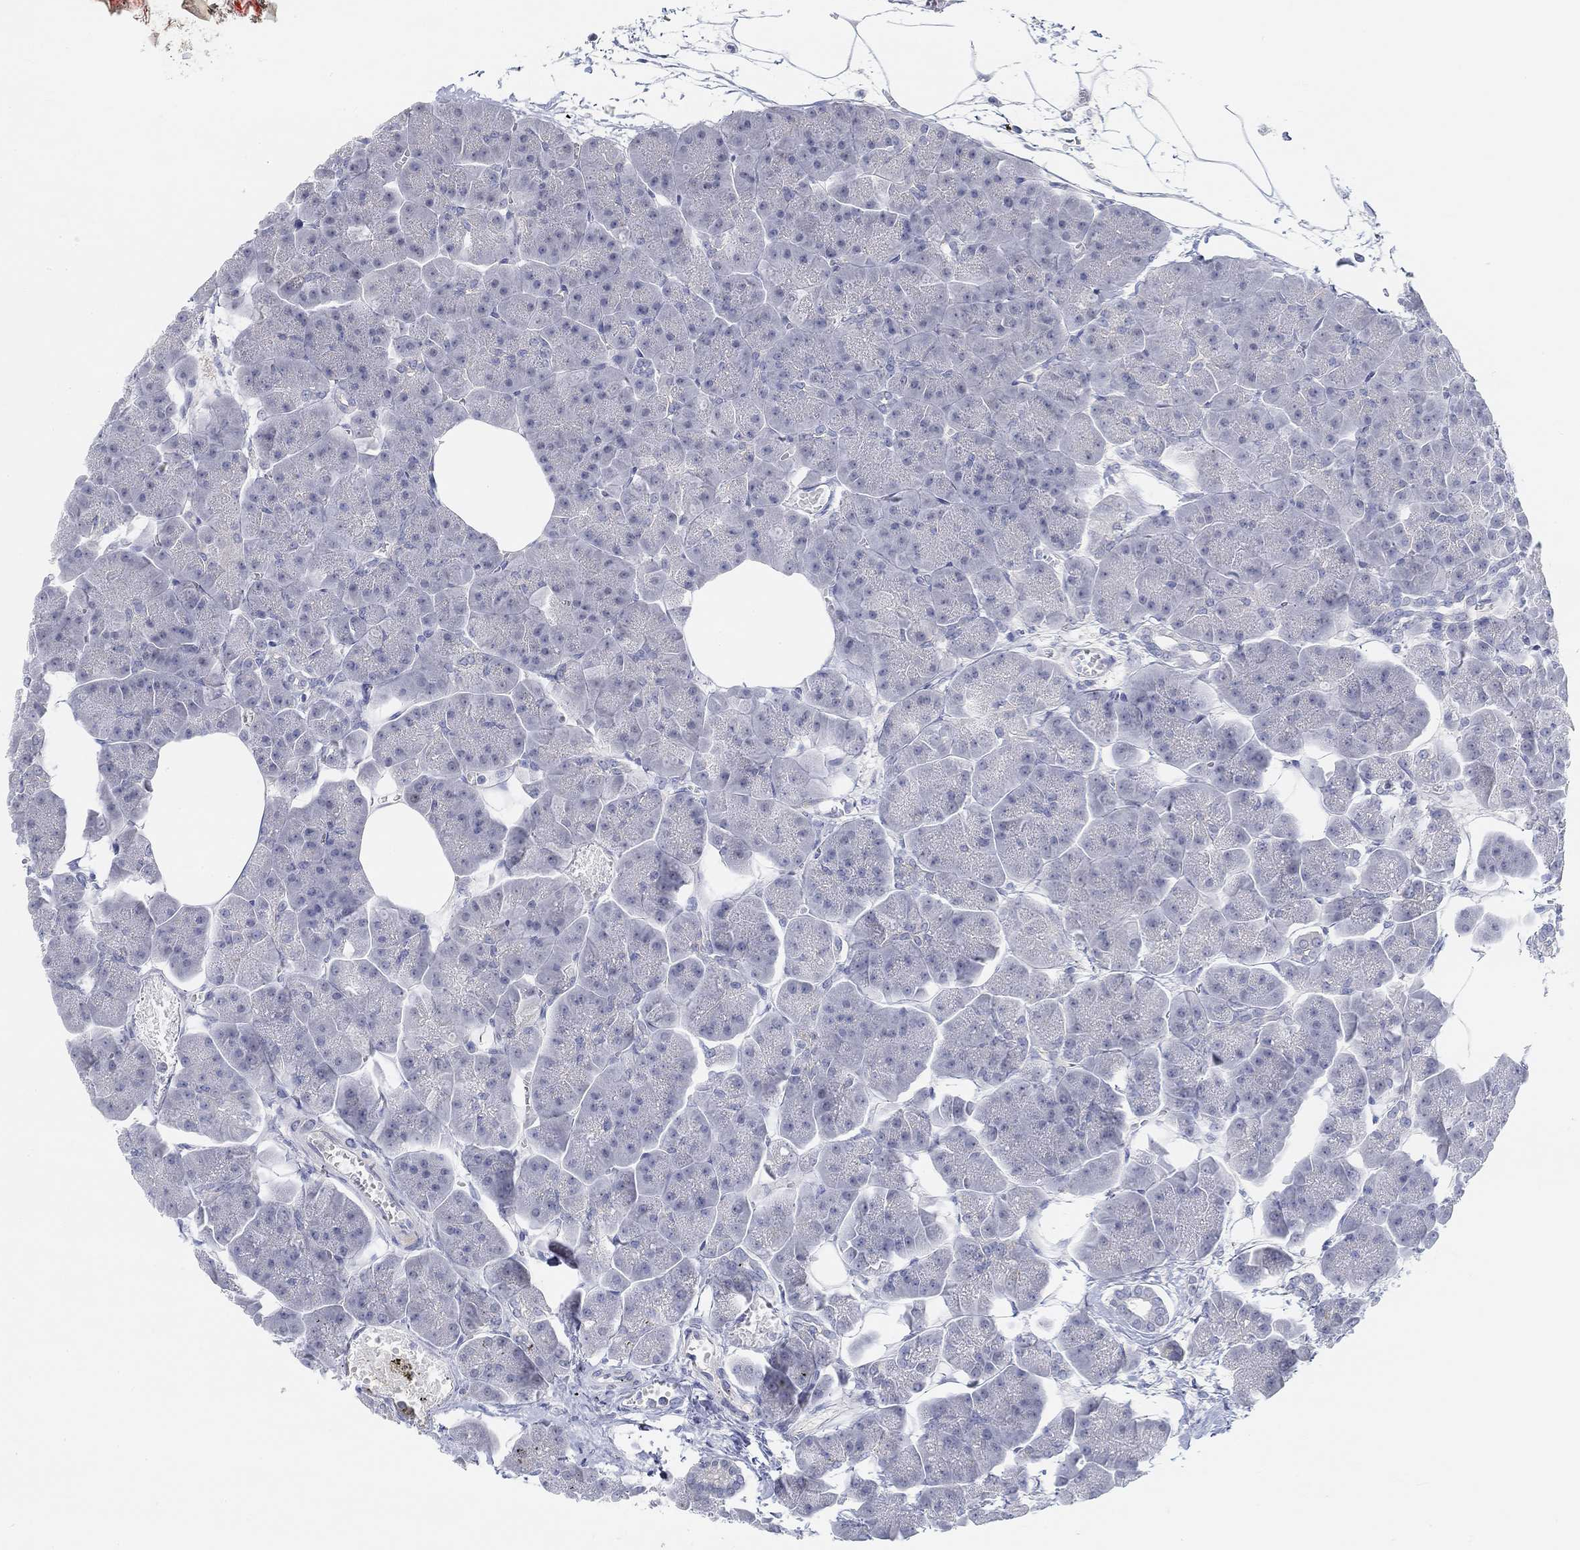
{"staining": {"intensity": "negative", "quantity": "none", "location": "none"}, "tissue": "pancreas", "cell_type": "Exocrine glandular cells", "image_type": "normal", "snomed": [{"axis": "morphology", "description": "Normal tissue, NOS"}, {"axis": "topography", "description": "Adipose tissue"}, {"axis": "topography", "description": "Pancreas"}, {"axis": "topography", "description": "Peripheral nerve tissue"}], "caption": "Immunohistochemical staining of benign human pancreas reveals no significant staining in exocrine glandular cells. (Immunohistochemistry (ihc), brightfield microscopy, high magnification).", "gene": "SNTG2", "patient": {"sex": "female", "age": 58}}